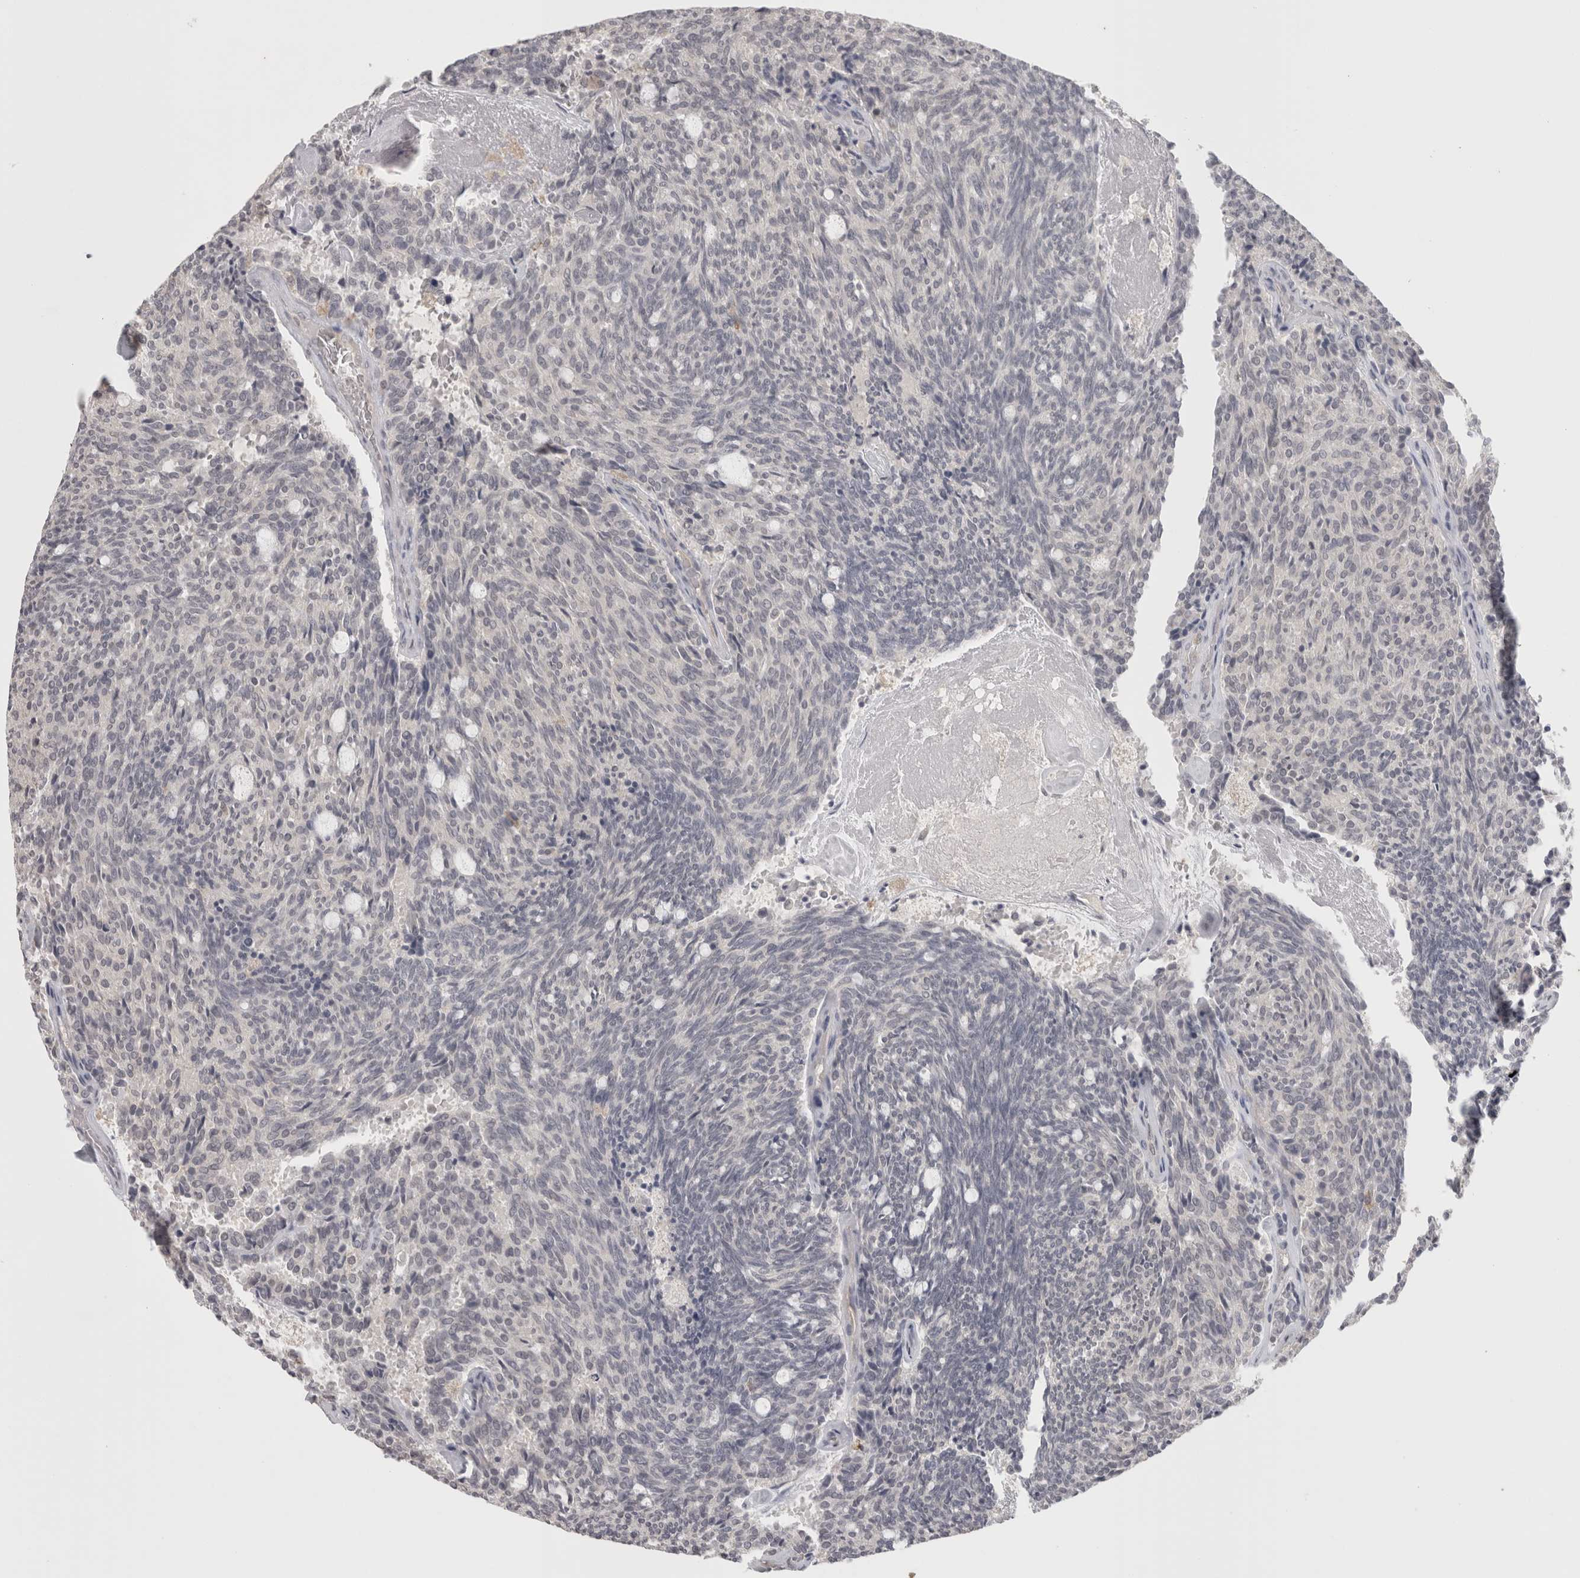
{"staining": {"intensity": "negative", "quantity": "none", "location": "none"}, "tissue": "carcinoid", "cell_type": "Tumor cells", "image_type": "cancer", "snomed": [{"axis": "morphology", "description": "Carcinoid, malignant, NOS"}, {"axis": "topography", "description": "Pancreas"}], "caption": "High magnification brightfield microscopy of carcinoid stained with DAB (3,3'-diaminobenzidine) (brown) and counterstained with hematoxylin (blue): tumor cells show no significant positivity.", "gene": "HAVCR2", "patient": {"sex": "female", "age": 54}}